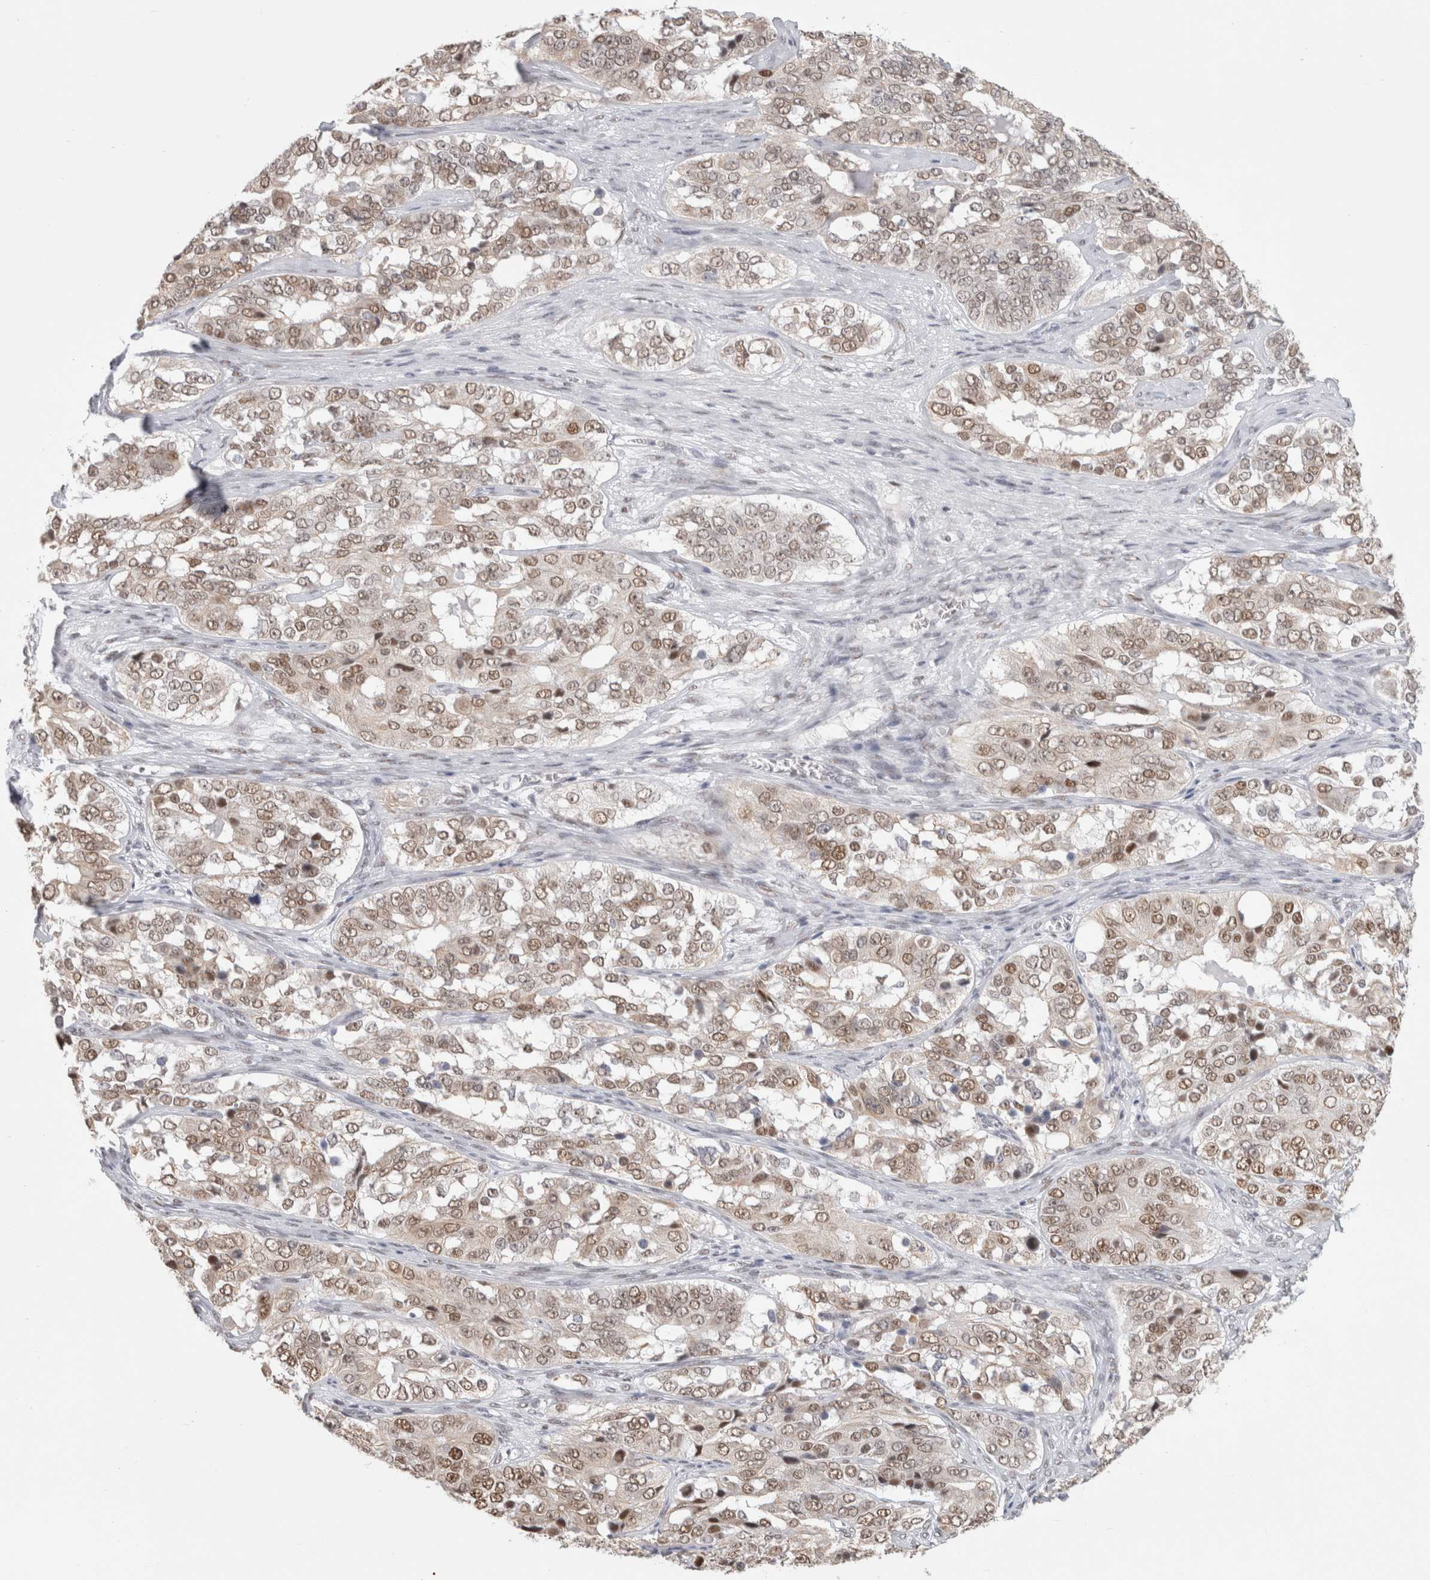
{"staining": {"intensity": "moderate", "quantity": ">75%", "location": "nuclear"}, "tissue": "ovarian cancer", "cell_type": "Tumor cells", "image_type": "cancer", "snomed": [{"axis": "morphology", "description": "Carcinoma, endometroid"}, {"axis": "topography", "description": "Ovary"}], "caption": "Protein staining of endometroid carcinoma (ovarian) tissue reveals moderate nuclear staining in about >75% of tumor cells.", "gene": "SMARCC1", "patient": {"sex": "female", "age": 51}}